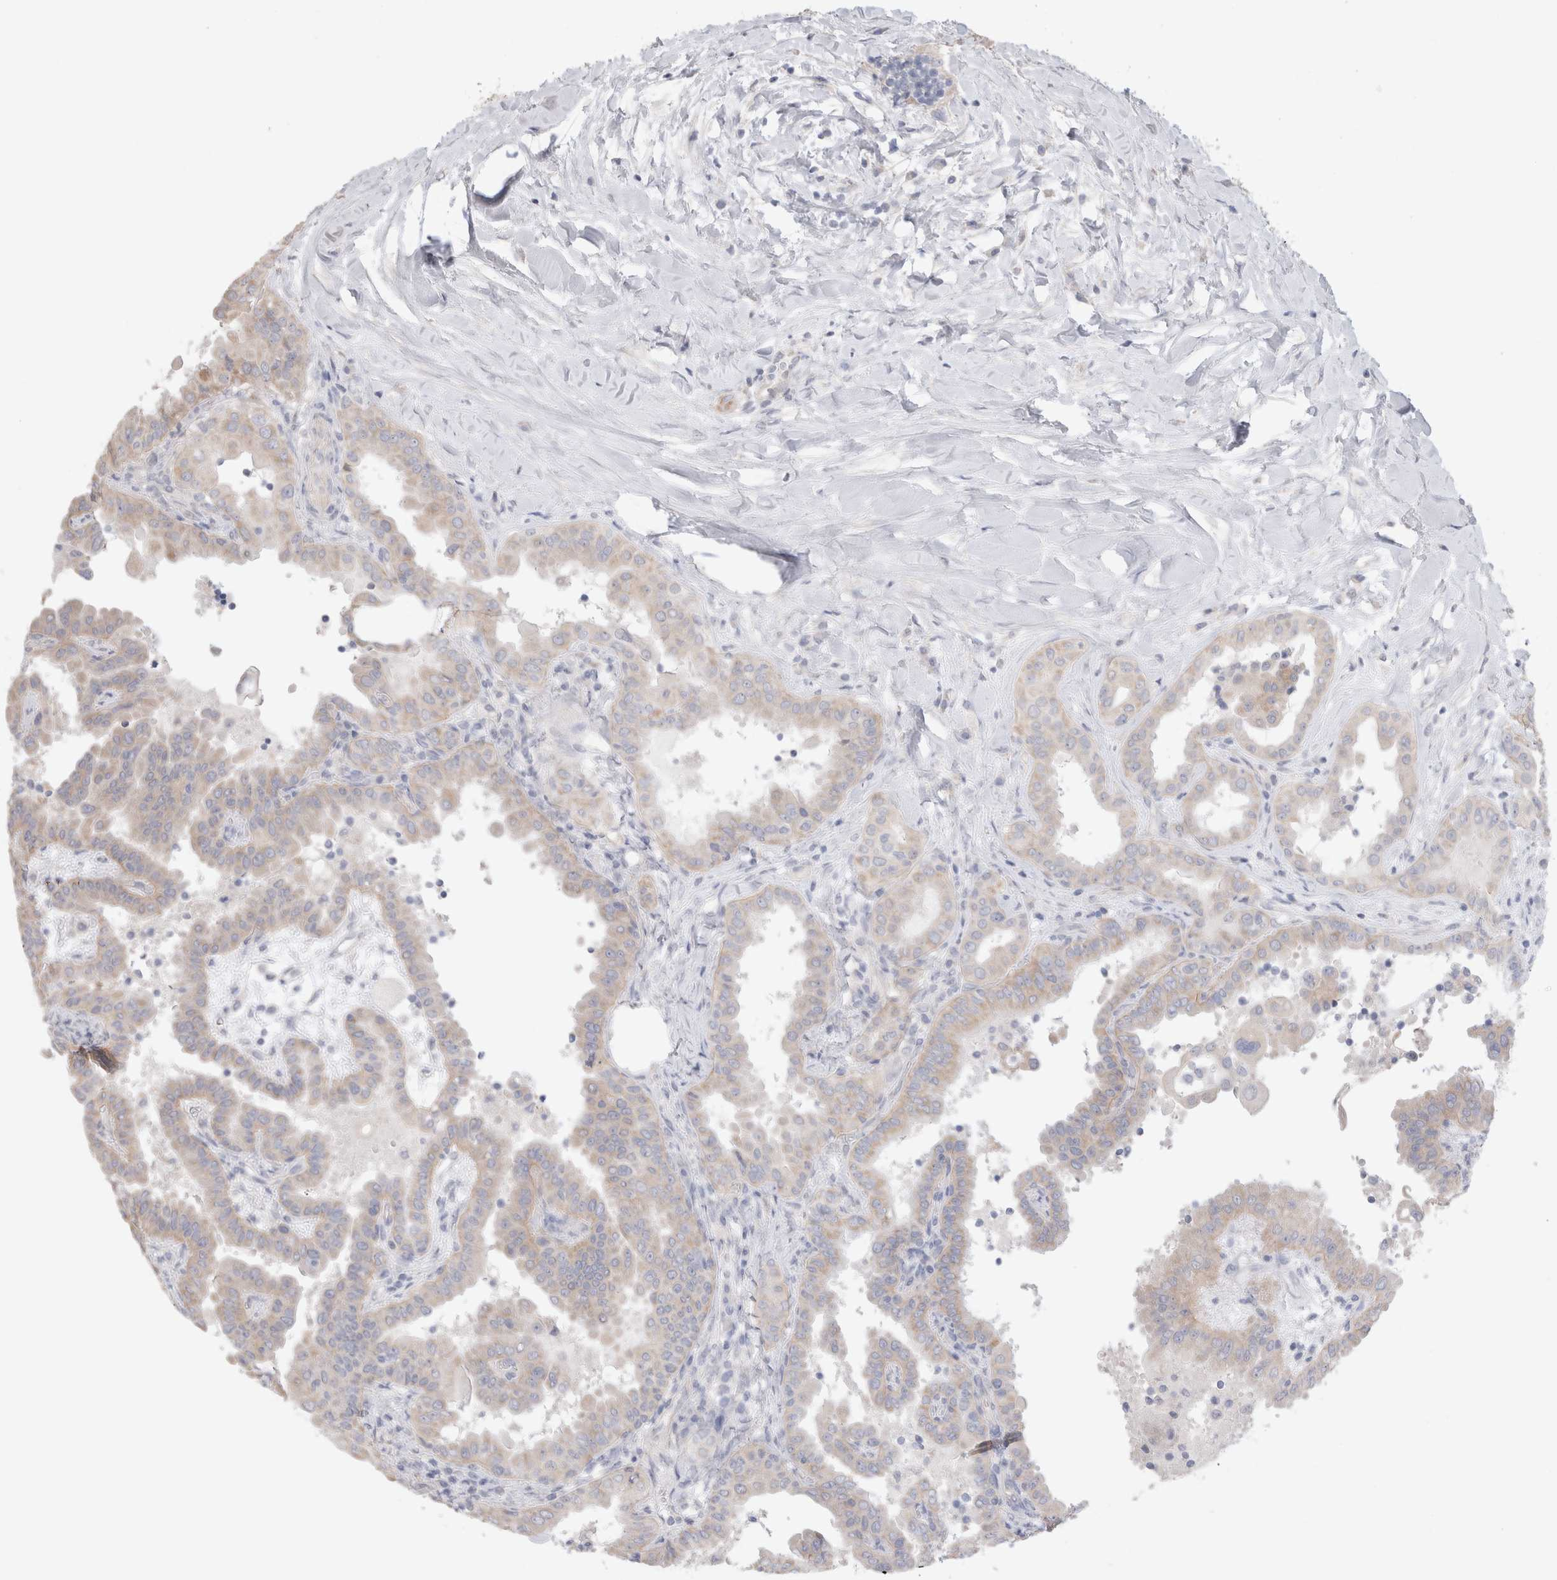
{"staining": {"intensity": "weak", "quantity": "25%-75%", "location": "cytoplasmic/membranous"}, "tissue": "thyroid cancer", "cell_type": "Tumor cells", "image_type": "cancer", "snomed": [{"axis": "morphology", "description": "Papillary adenocarcinoma, NOS"}, {"axis": "topography", "description": "Thyroid gland"}], "caption": "Thyroid cancer stained with a brown dye shows weak cytoplasmic/membranous positive positivity in about 25%-75% of tumor cells.", "gene": "DMD", "patient": {"sex": "male", "age": 33}}